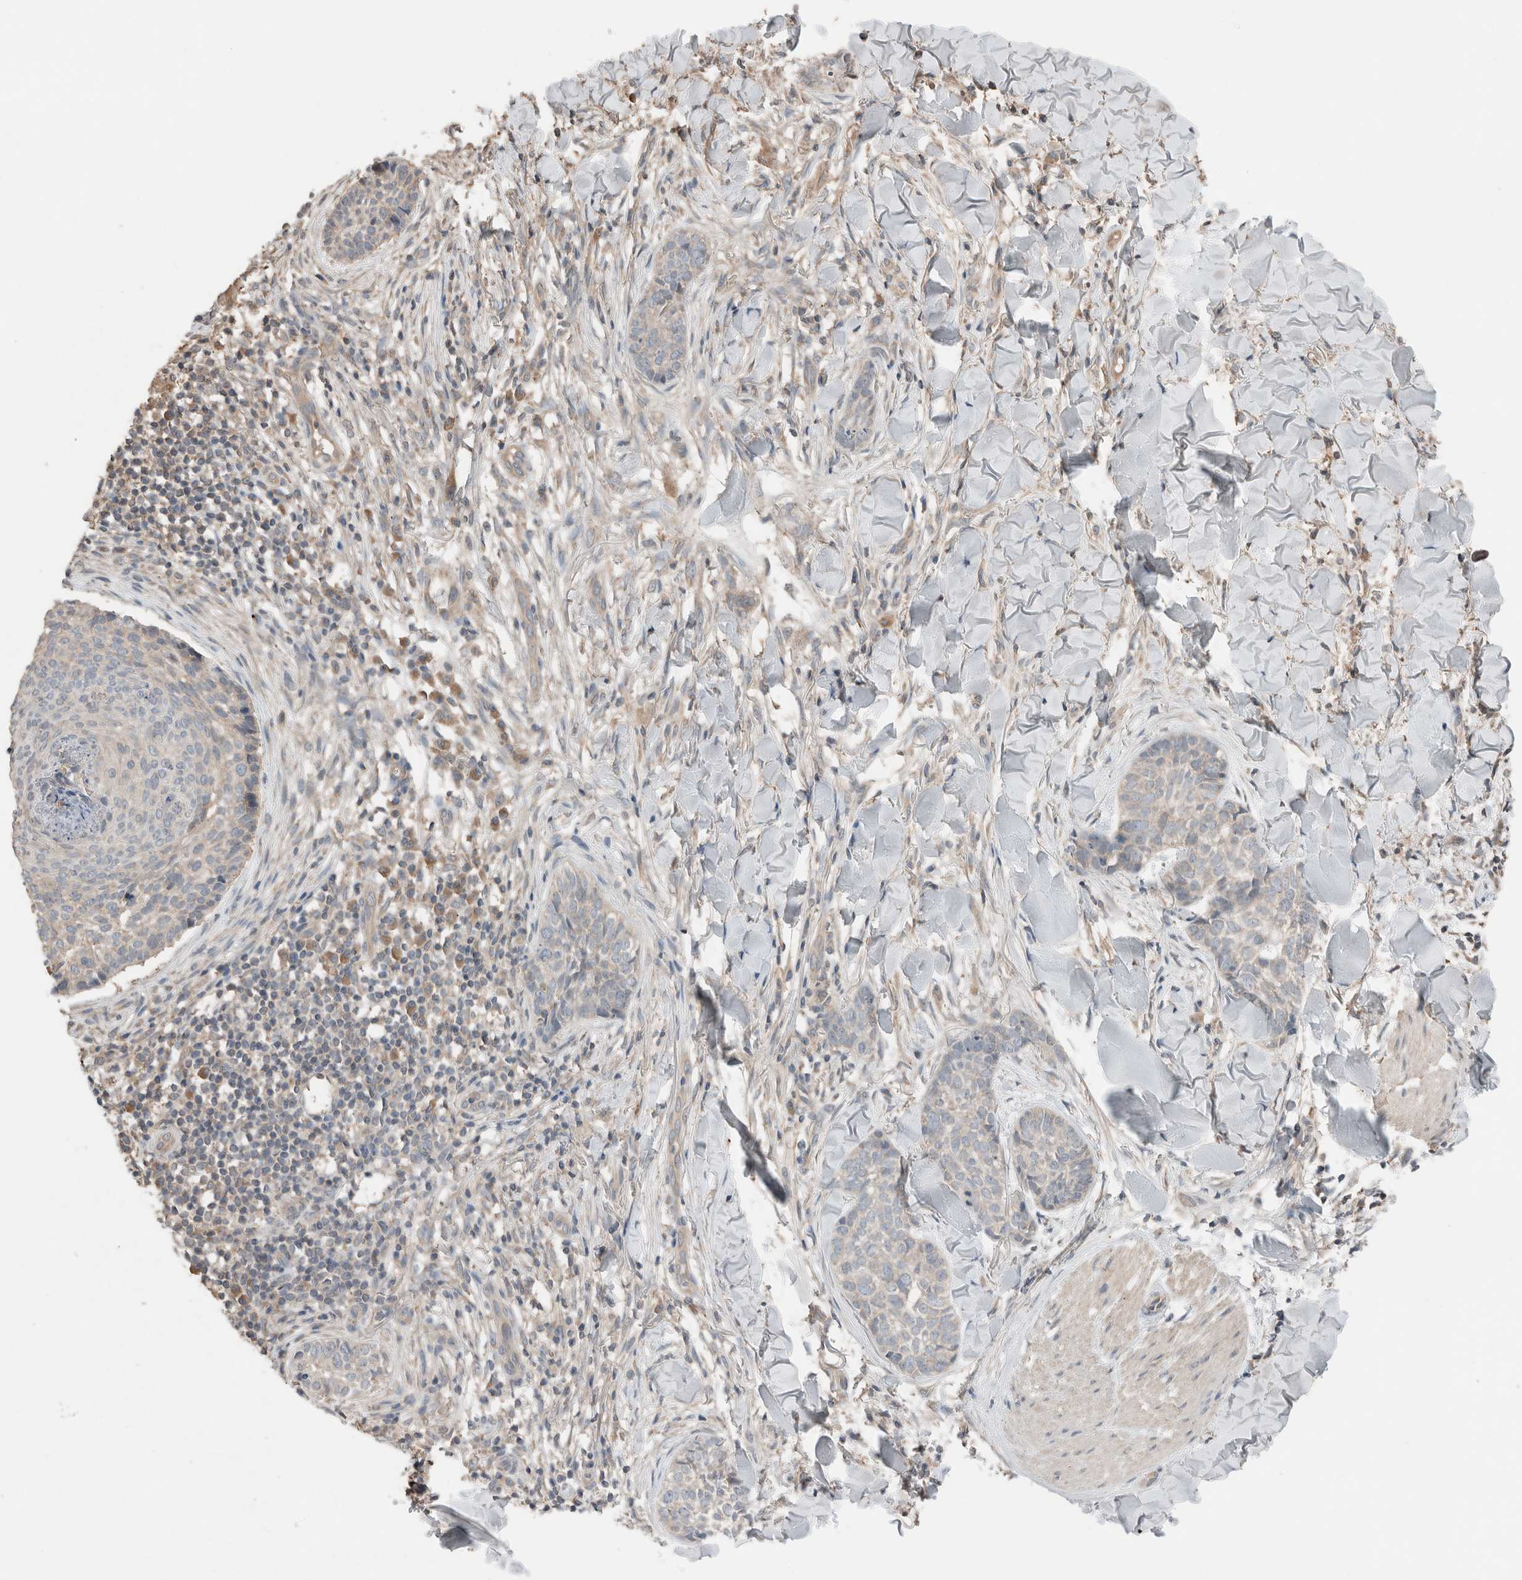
{"staining": {"intensity": "weak", "quantity": "<25%", "location": "cytoplasmic/membranous"}, "tissue": "skin cancer", "cell_type": "Tumor cells", "image_type": "cancer", "snomed": [{"axis": "morphology", "description": "Normal tissue, NOS"}, {"axis": "morphology", "description": "Basal cell carcinoma"}, {"axis": "topography", "description": "Skin"}], "caption": "This histopathology image is of skin cancer stained with immunohistochemistry to label a protein in brown with the nuclei are counter-stained blue. There is no expression in tumor cells.", "gene": "ERAP2", "patient": {"sex": "male", "age": 67}}